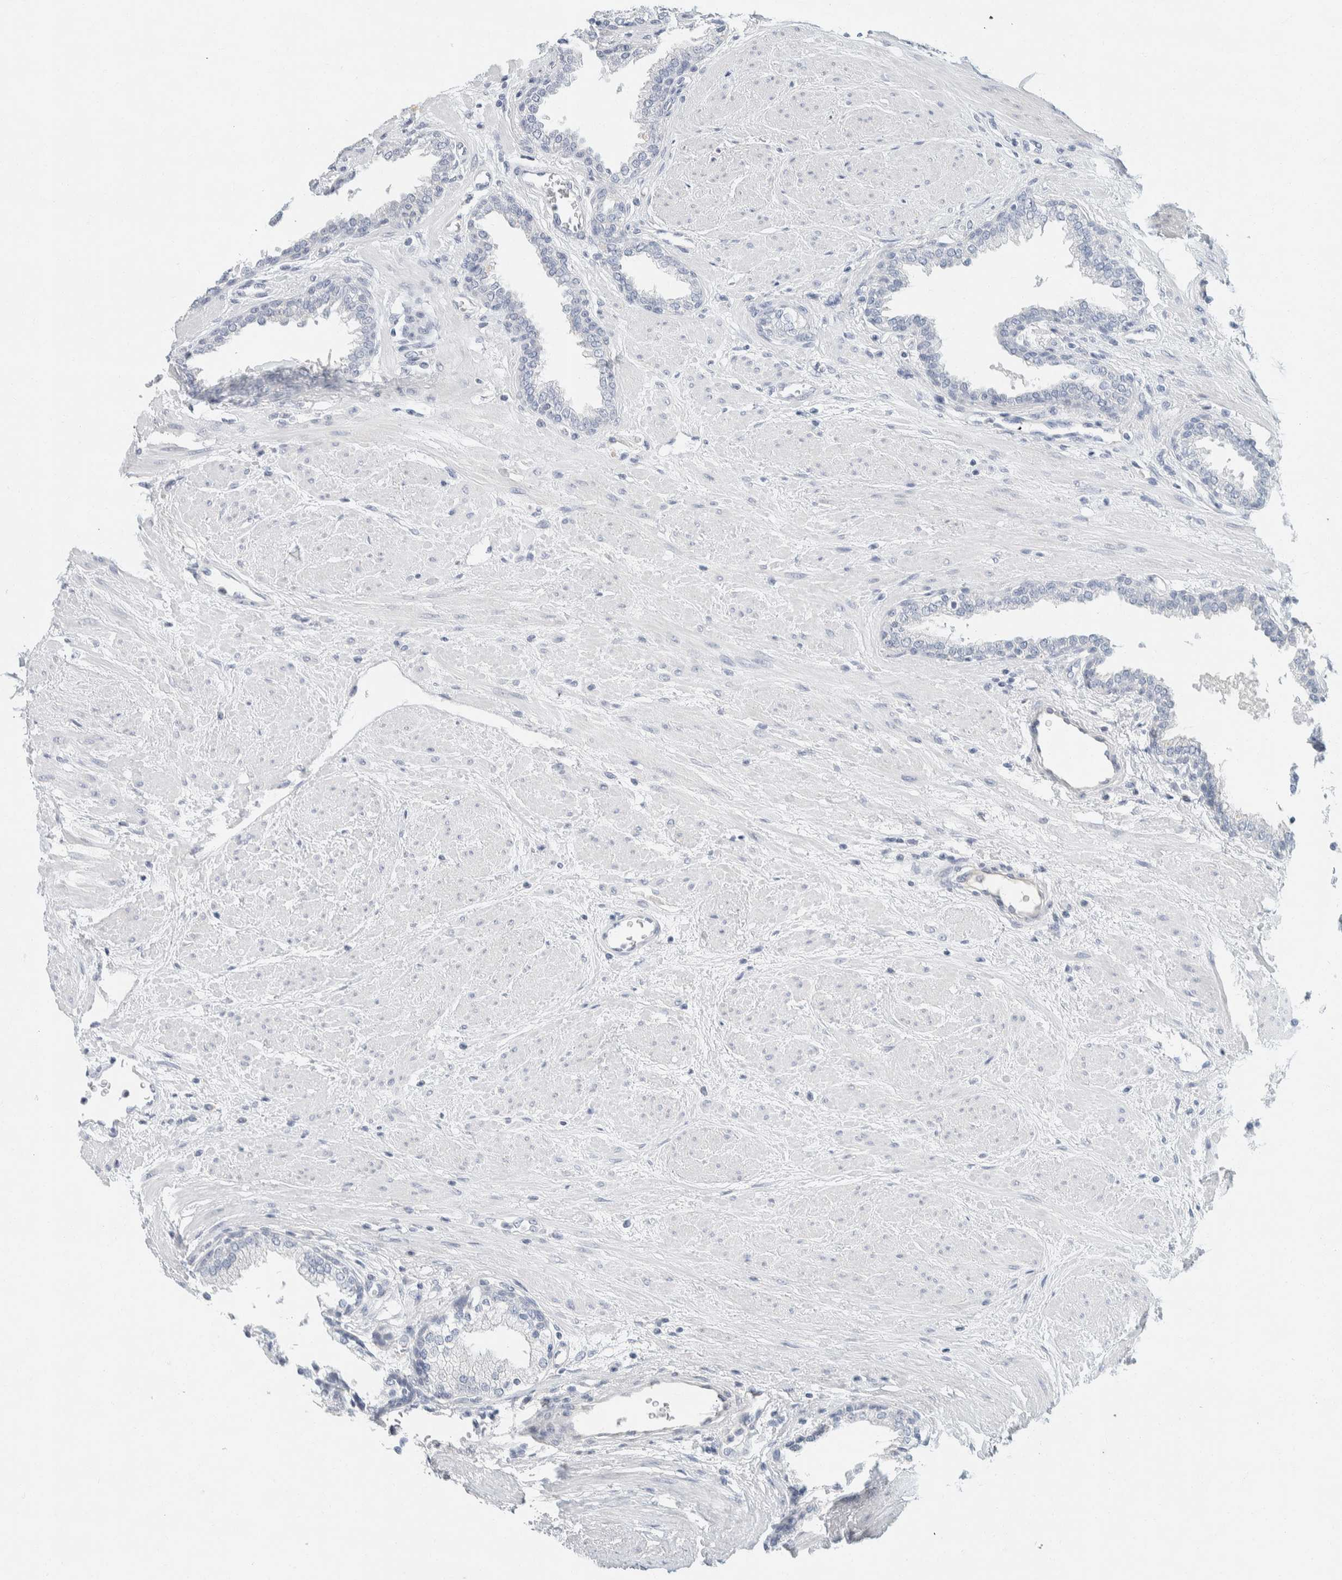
{"staining": {"intensity": "negative", "quantity": "none", "location": "none"}, "tissue": "prostate", "cell_type": "Glandular cells", "image_type": "normal", "snomed": [{"axis": "morphology", "description": "Normal tissue, NOS"}, {"axis": "topography", "description": "Prostate"}], "caption": "Glandular cells show no significant expression in unremarkable prostate. The staining is performed using DAB brown chromogen with nuclei counter-stained in using hematoxylin.", "gene": "ALOX12B", "patient": {"sex": "male", "age": 51}}